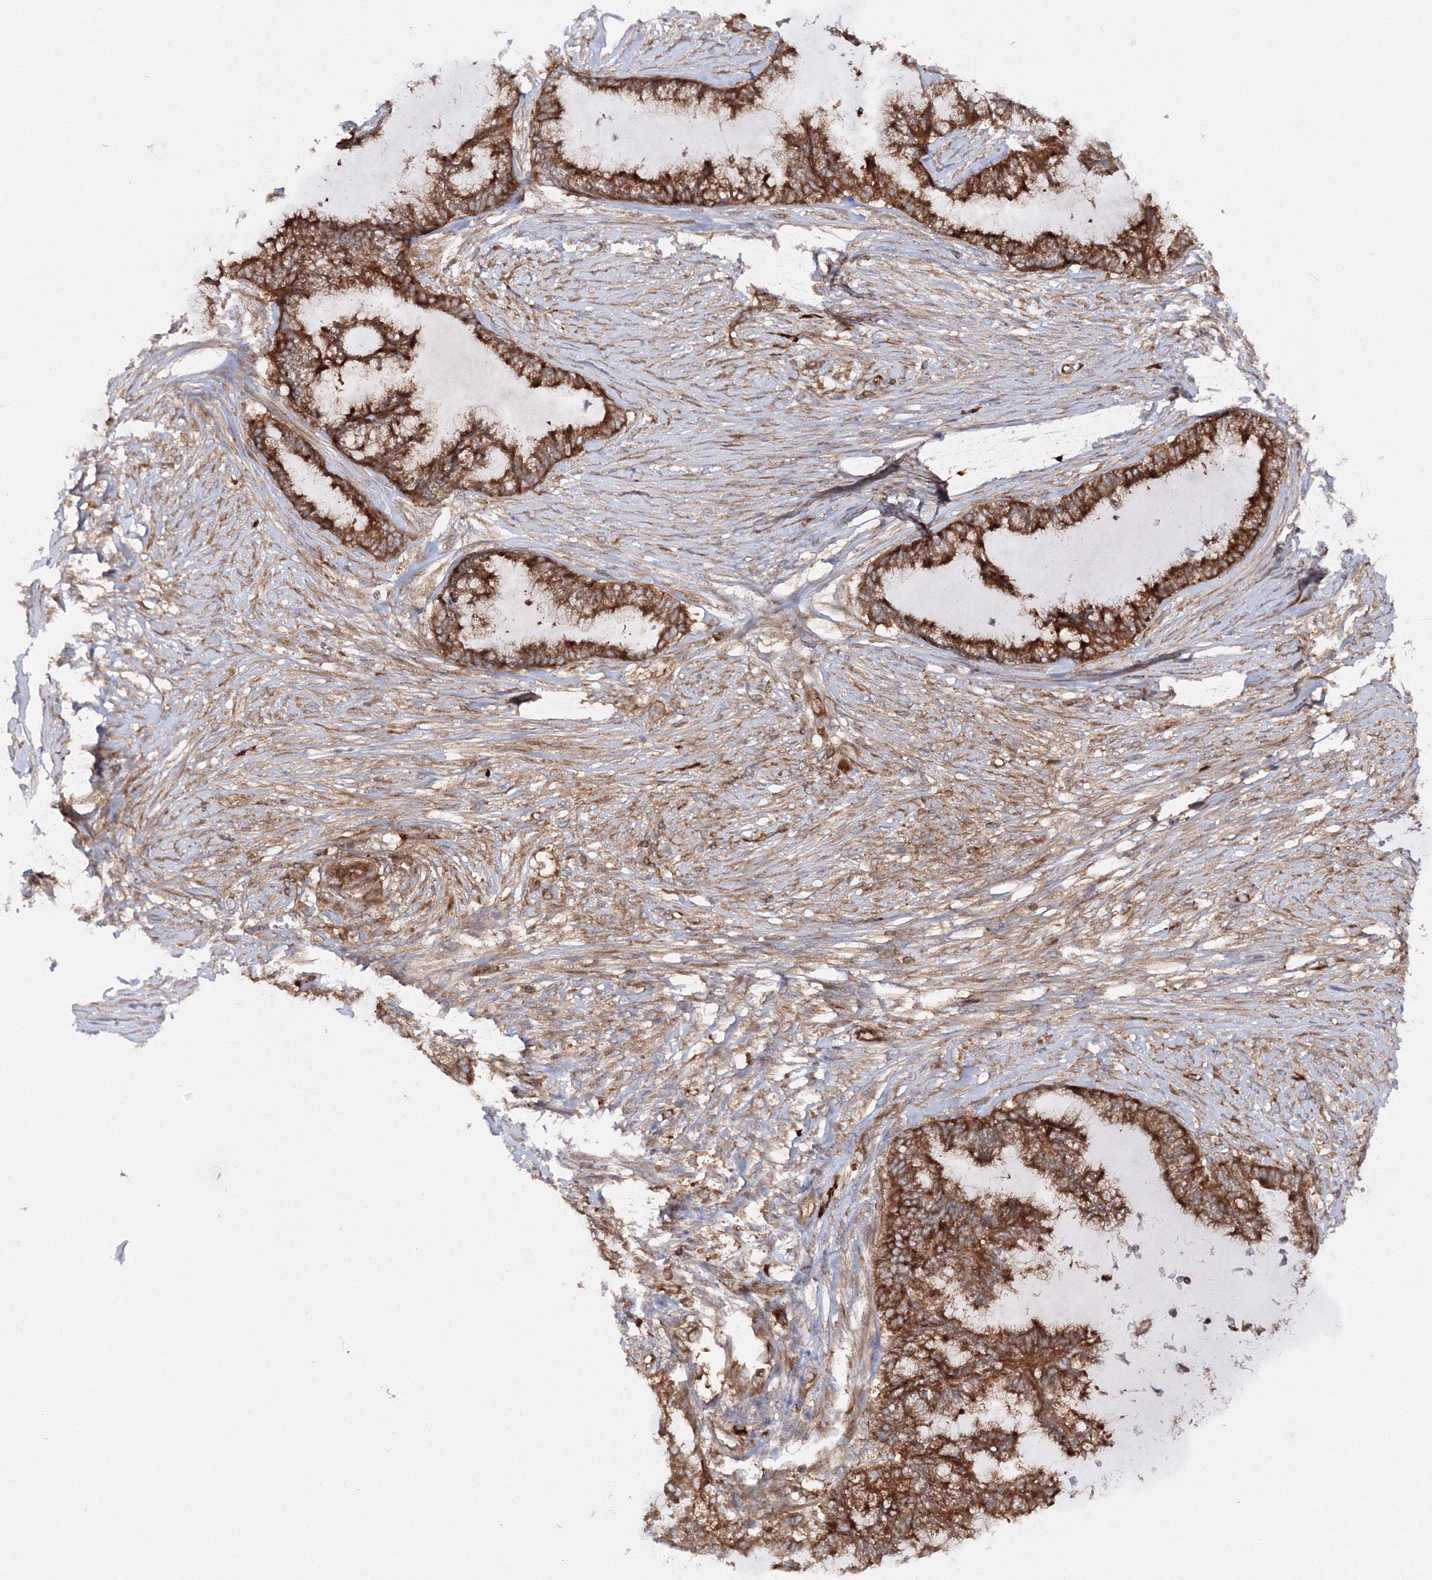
{"staining": {"intensity": "strong", "quantity": ">75%", "location": "cytoplasmic/membranous"}, "tissue": "endometrial cancer", "cell_type": "Tumor cells", "image_type": "cancer", "snomed": [{"axis": "morphology", "description": "Adenocarcinoma, NOS"}, {"axis": "topography", "description": "Endometrium"}], "caption": "A histopathology image of human endometrial cancer stained for a protein demonstrates strong cytoplasmic/membranous brown staining in tumor cells. (DAB (3,3'-diaminobenzidine) IHC, brown staining for protein, blue staining for nuclei).", "gene": "HARS1", "patient": {"sex": "female", "age": 86}}